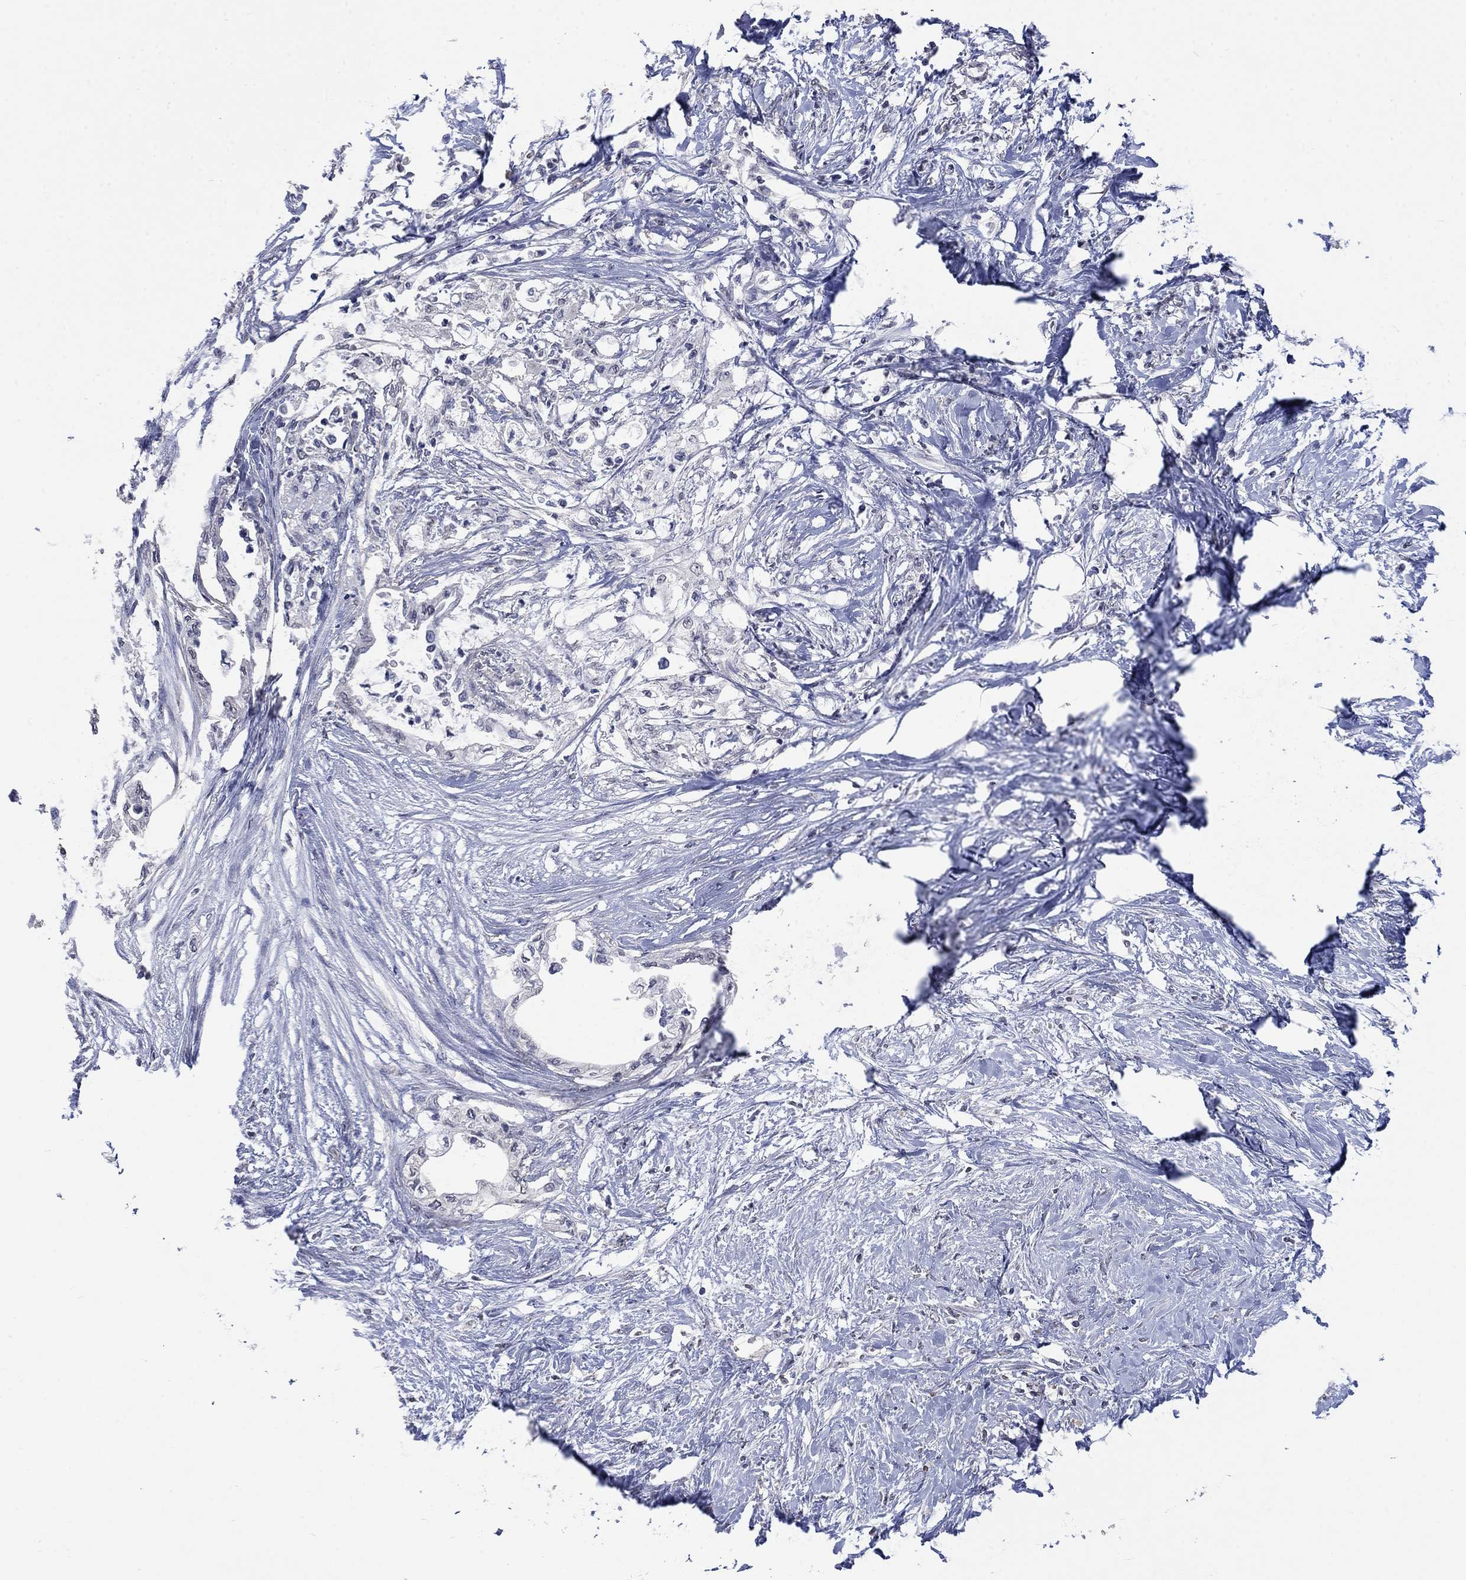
{"staining": {"intensity": "negative", "quantity": "none", "location": "none"}, "tissue": "pancreatic cancer", "cell_type": "Tumor cells", "image_type": "cancer", "snomed": [{"axis": "morphology", "description": "Normal tissue, NOS"}, {"axis": "morphology", "description": "Adenocarcinoma, NOS"}, {"axis": "topography", "description": "Pancreas"}, {"axis": "topography", "description": "Duodenum"}], "caption": "There is no significant staining in tumor cells of adenocarcinoma (pancreatic).", "gene": "ZBTB18", "patient": {"sex": "female", "age": 60}}